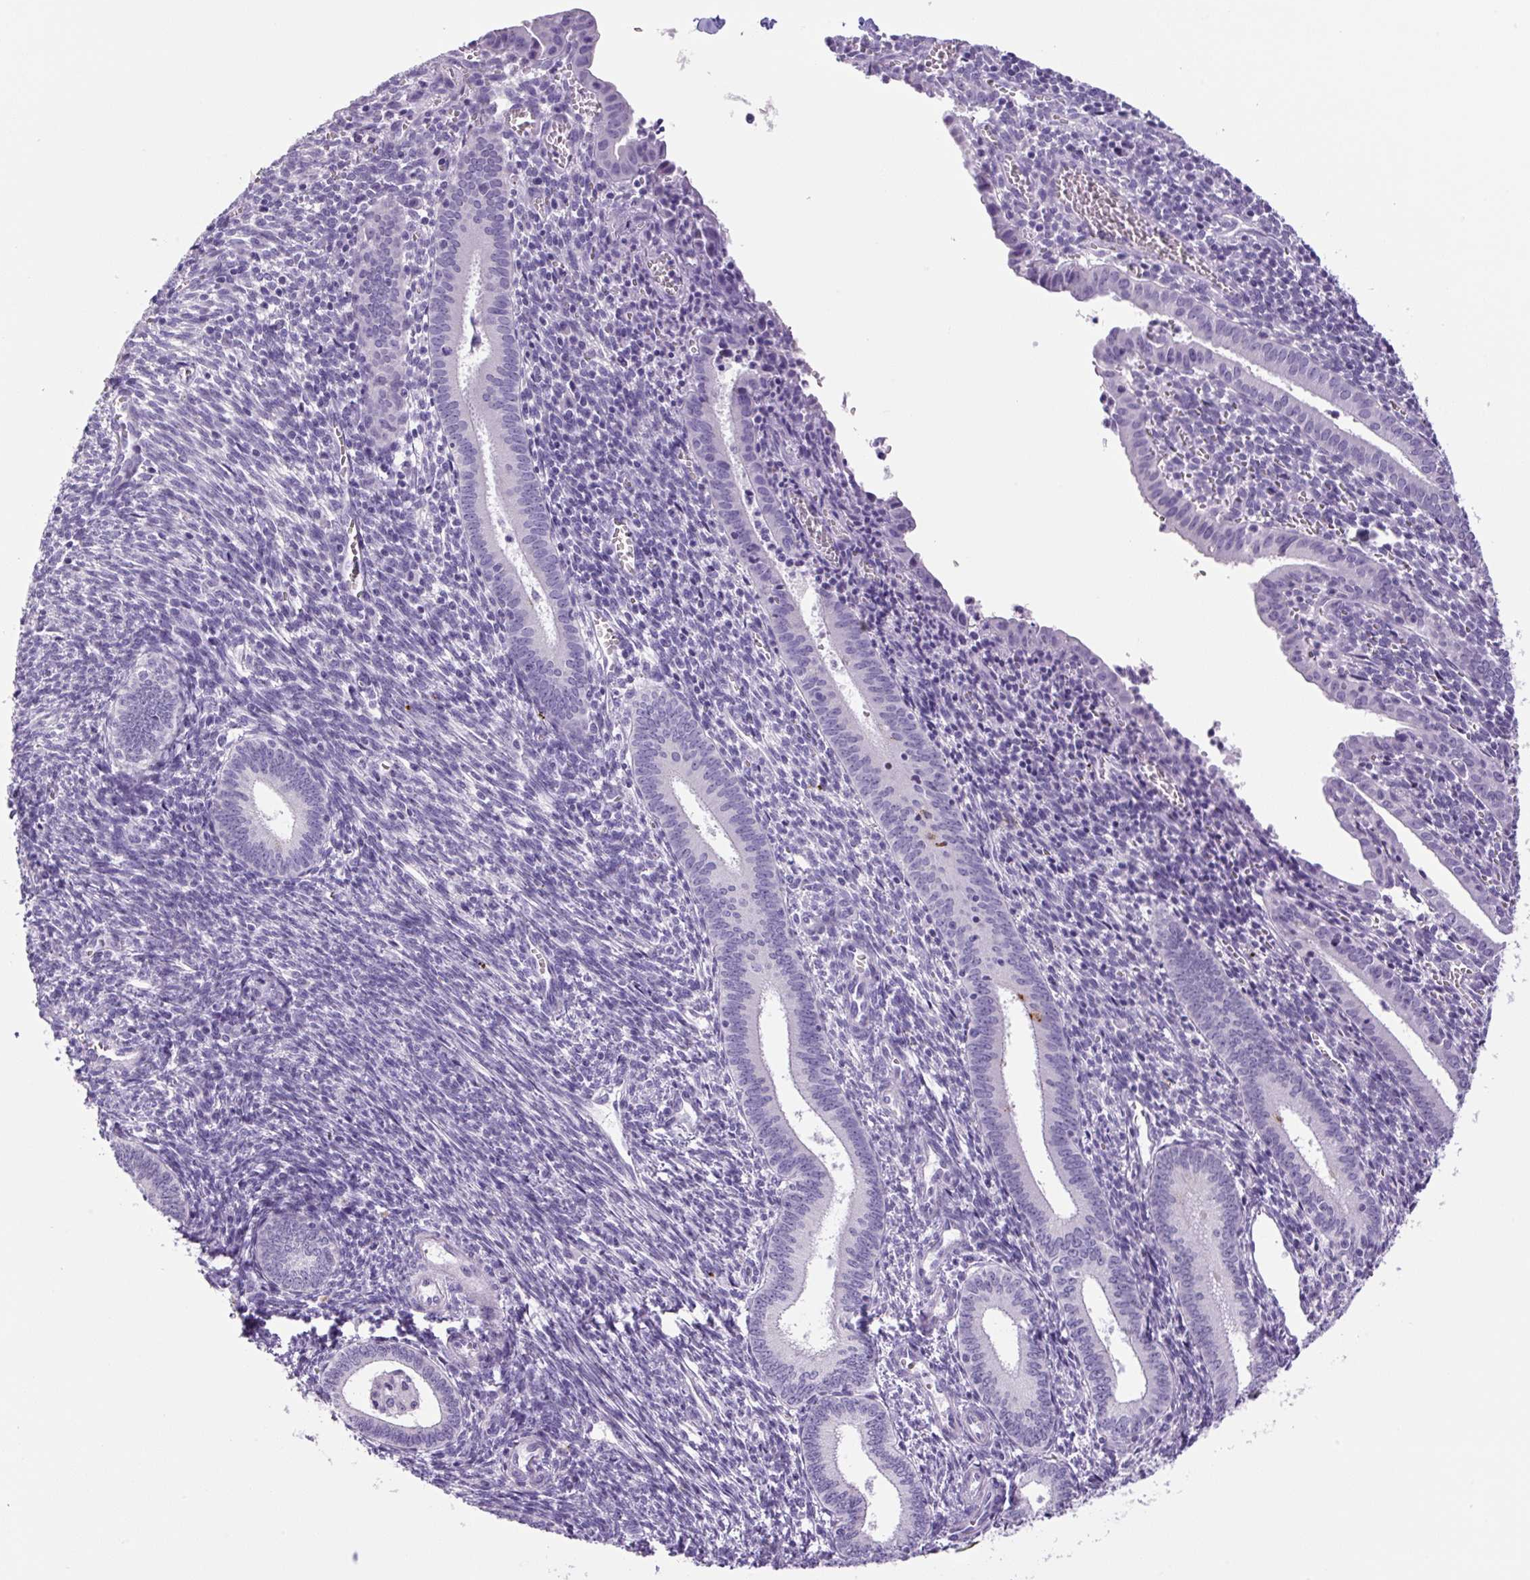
{"staining": {"intensity": "negative", "quantity": "none", "location": "none"}, "tissue": "endometrium", "cell_type": "Cells in endometrial stroma", "image_type": "normal", "snomed": [{"axis": "morphology", "description": "Normal tissue, NOS"}, {"axis": "topography", "description": "Endometrium"}], "caption": "Cells in endometrial stroma show no significant positivity in normal endometrium.", "gene": "CHGA", "patient": {"sex": "female", "age": 41}}